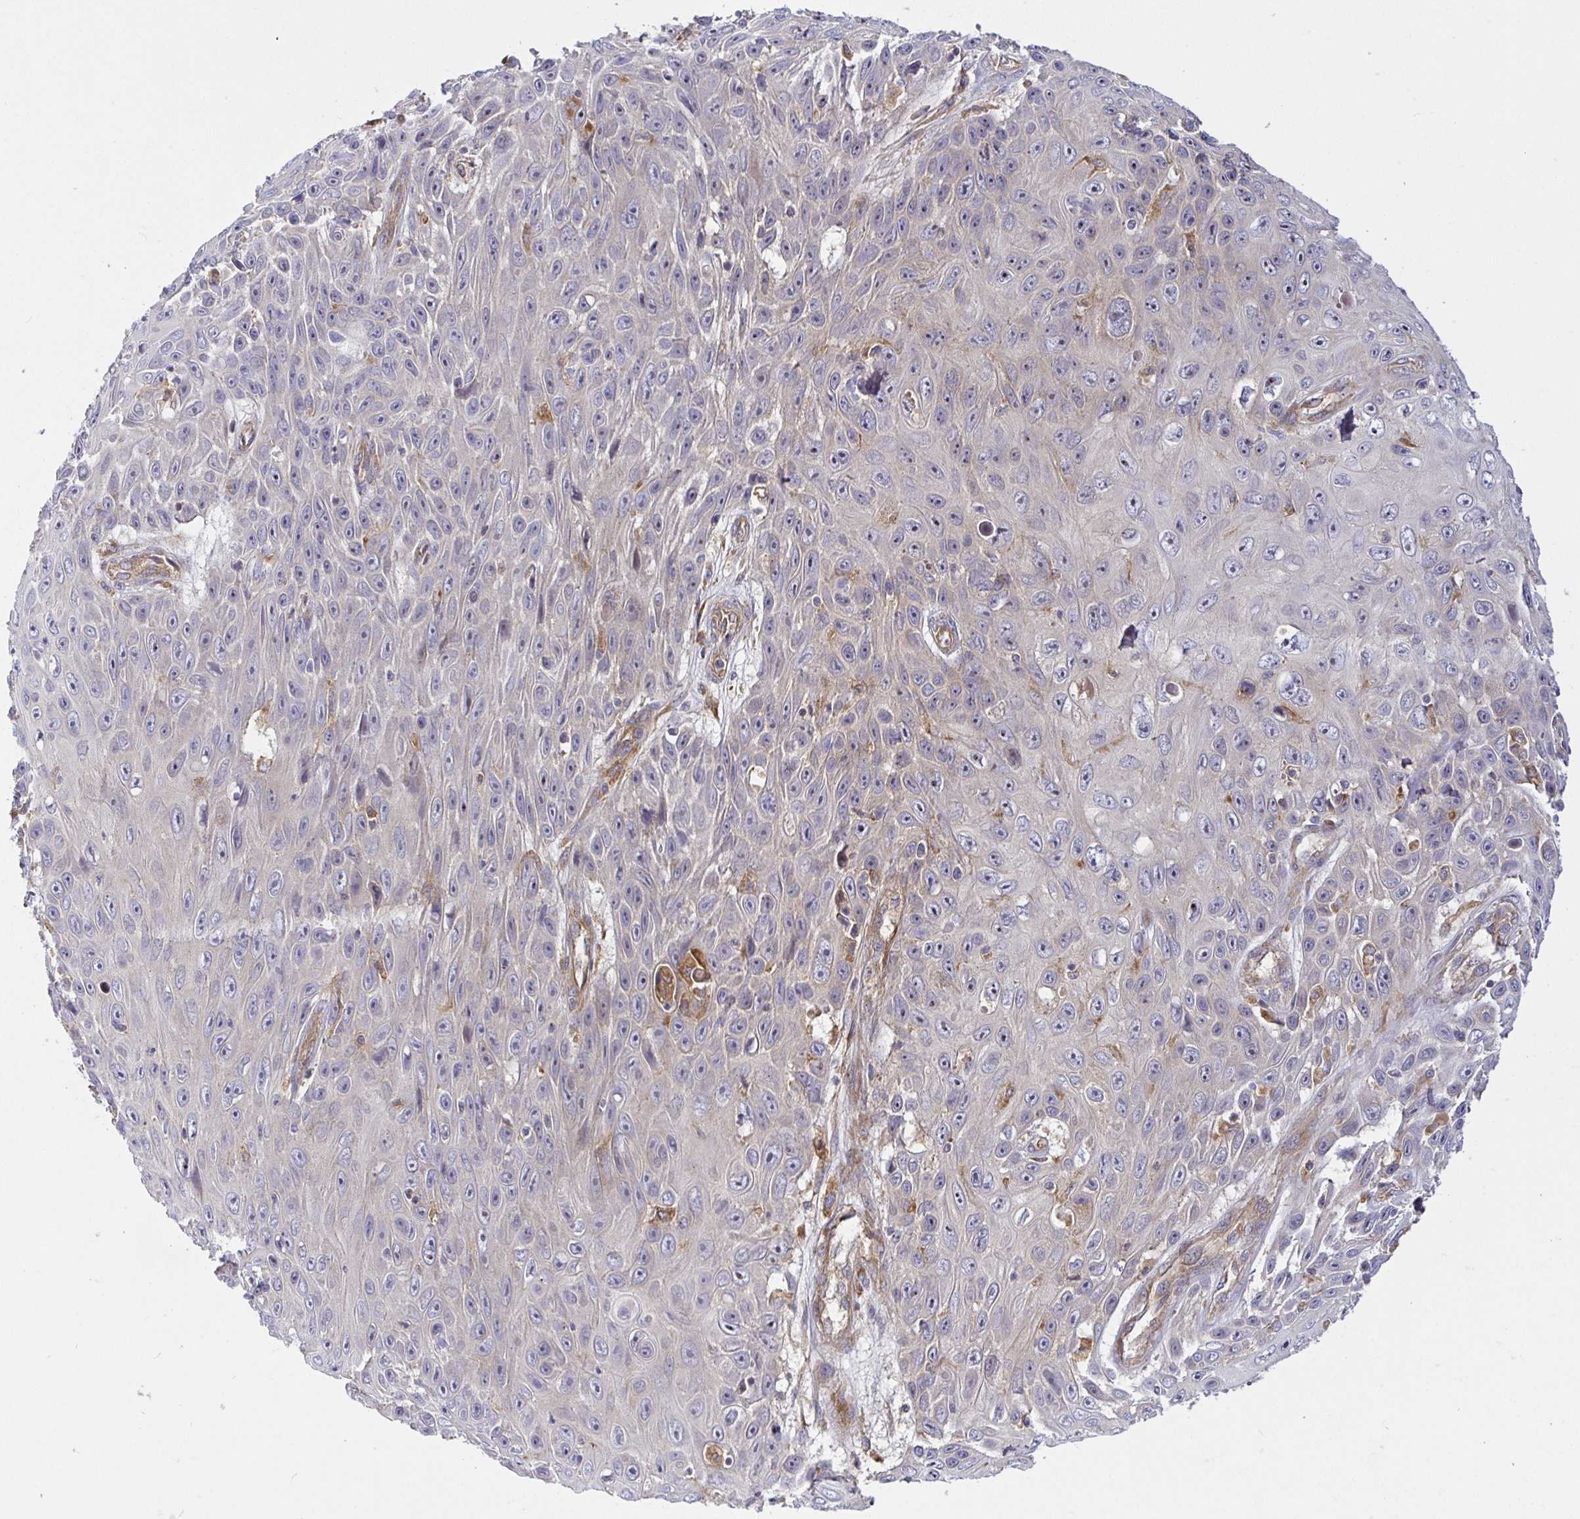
{"staining": {"intensity": "negative", "quantity": "none", "location": "none"}, "tissue": "skin cancer", "cell_type": "Tumor cells", "image_type": "cancer", "snomed": [{"axis": "morphology", "description": "Squamous cell carcinoma, NOS"}, {"axis": "topography", "description": "Skin"}], "caption": "A micrograph of squamous cell carcinoma (skin) stained for a protein displays no brown staining in tumor cells. (DAB immunohistochemistry (IHC), high magnification).", "gene": "SNX8", "patient": {"sex": "male", "age": 82}}